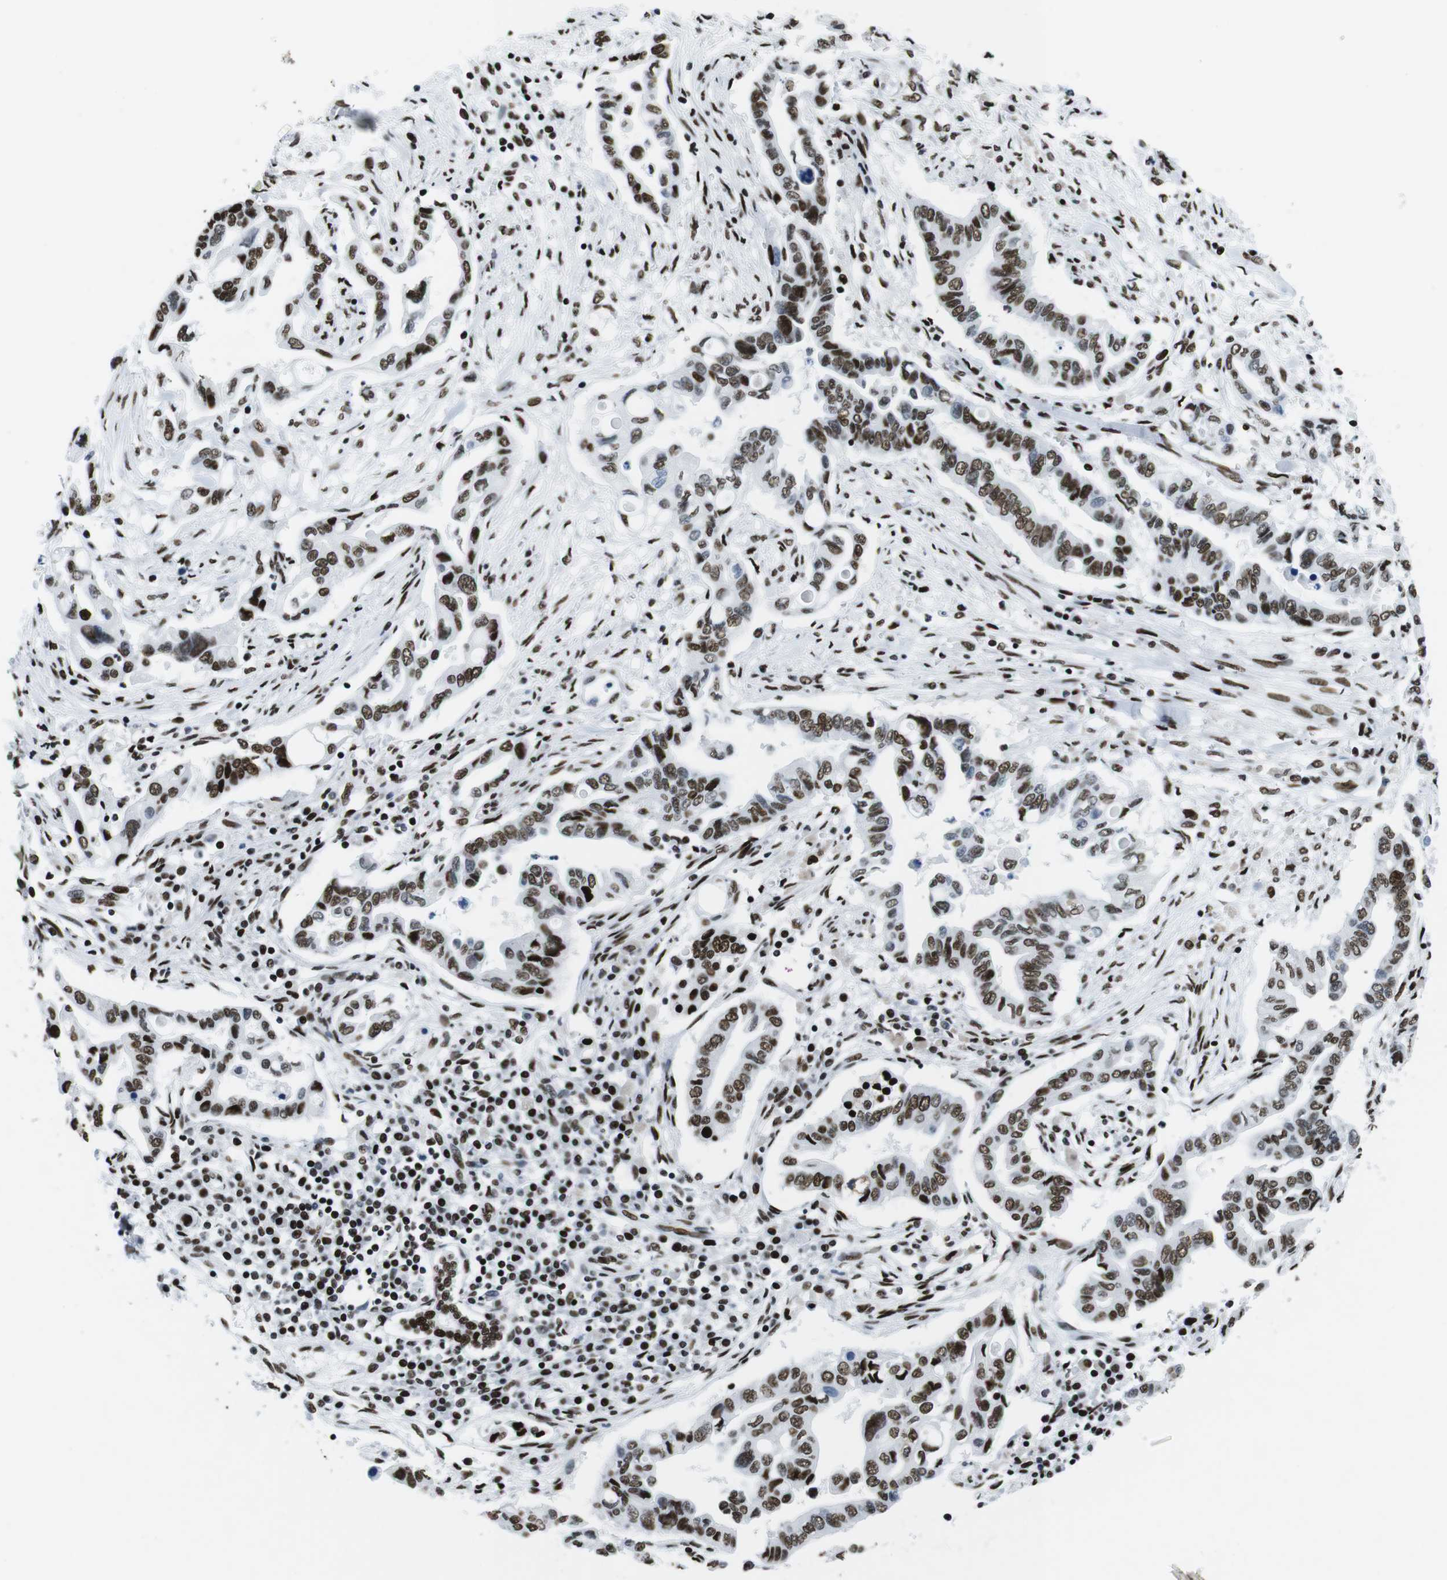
{"staining": {"intensity": "strong", "quantity": ">75%", "location": "nuclear"}, "tissue": "pancreatic cancer", "cell_type": "Tumor cells", "image_type": "cancer", "snomed": [{"axis": "morphology", "description": "Adenocarcinoma, NOS"}, {"axis": "topography", "description": "Pancreas"}], "caption": "Immunohistochemistry (IHC) (DAB) staining of adenocarcinoma (pancreatic) demonstrates strong nuclear protein expression in approximately >75% of tumor cells. (brown staining indicates protein expression, while blue staining denotes nuclei).", "gene": "CITED2", "patient": {"sex": "female", "age": 57}}